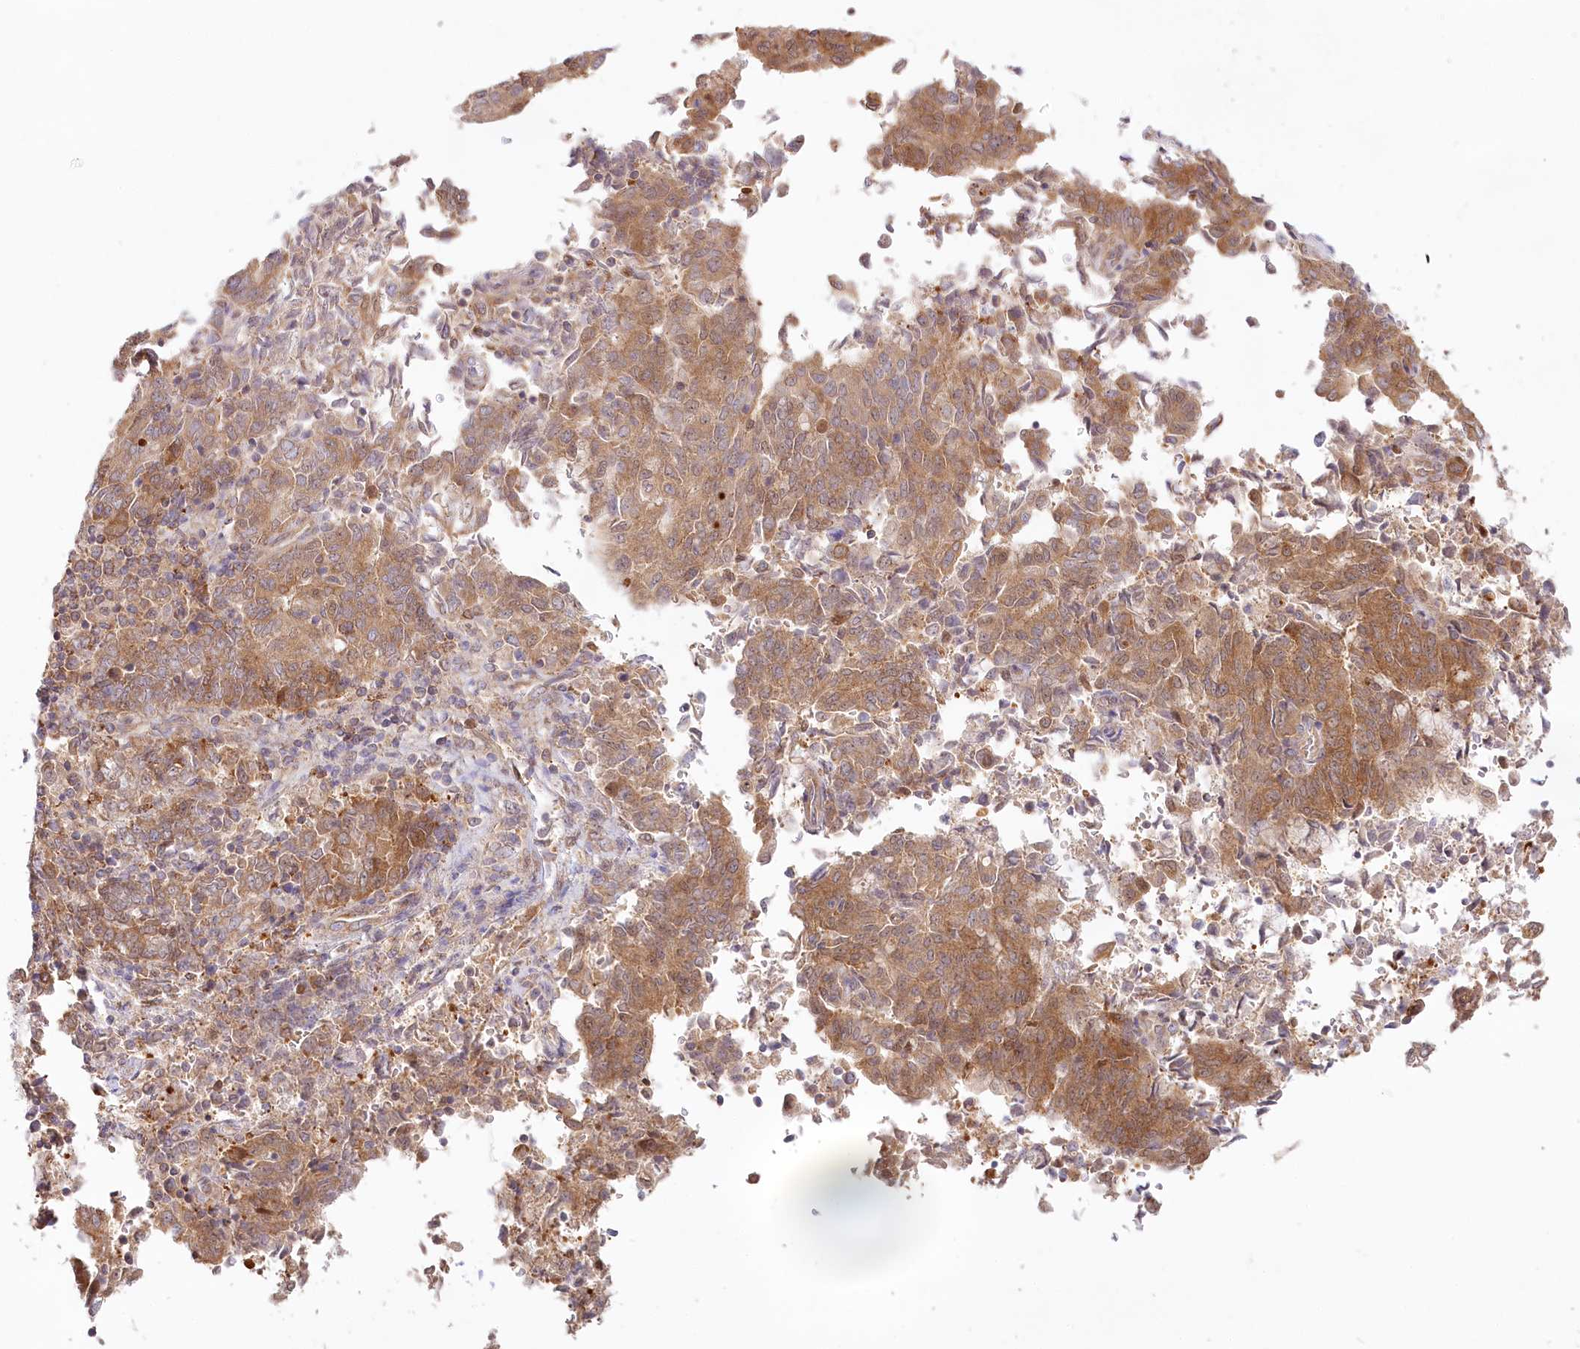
{"staining": {"intensity": "moderate", "quantity": ">75%", "location": "cytoplasmic/membranous"}, "tissue": "endometrial cancer", "cell_type": "Tumor cells", "image_type": "cancer", "snomed": [{"axis": "morphology", "description": "Adenocarcinoma, NOS"}, {"axis": "topography", "description": "Endometrium"}], "caption": "Protein staining shows moderate cytoplasmic/membranous positivity in about >75% of tumor cells in adenocarcinoma (endometrial). (DAB = brown stain, brightfield microscopy at high magnification).", "gene": "INPP4B", "patient": {"sex": "female", "age": 80}}